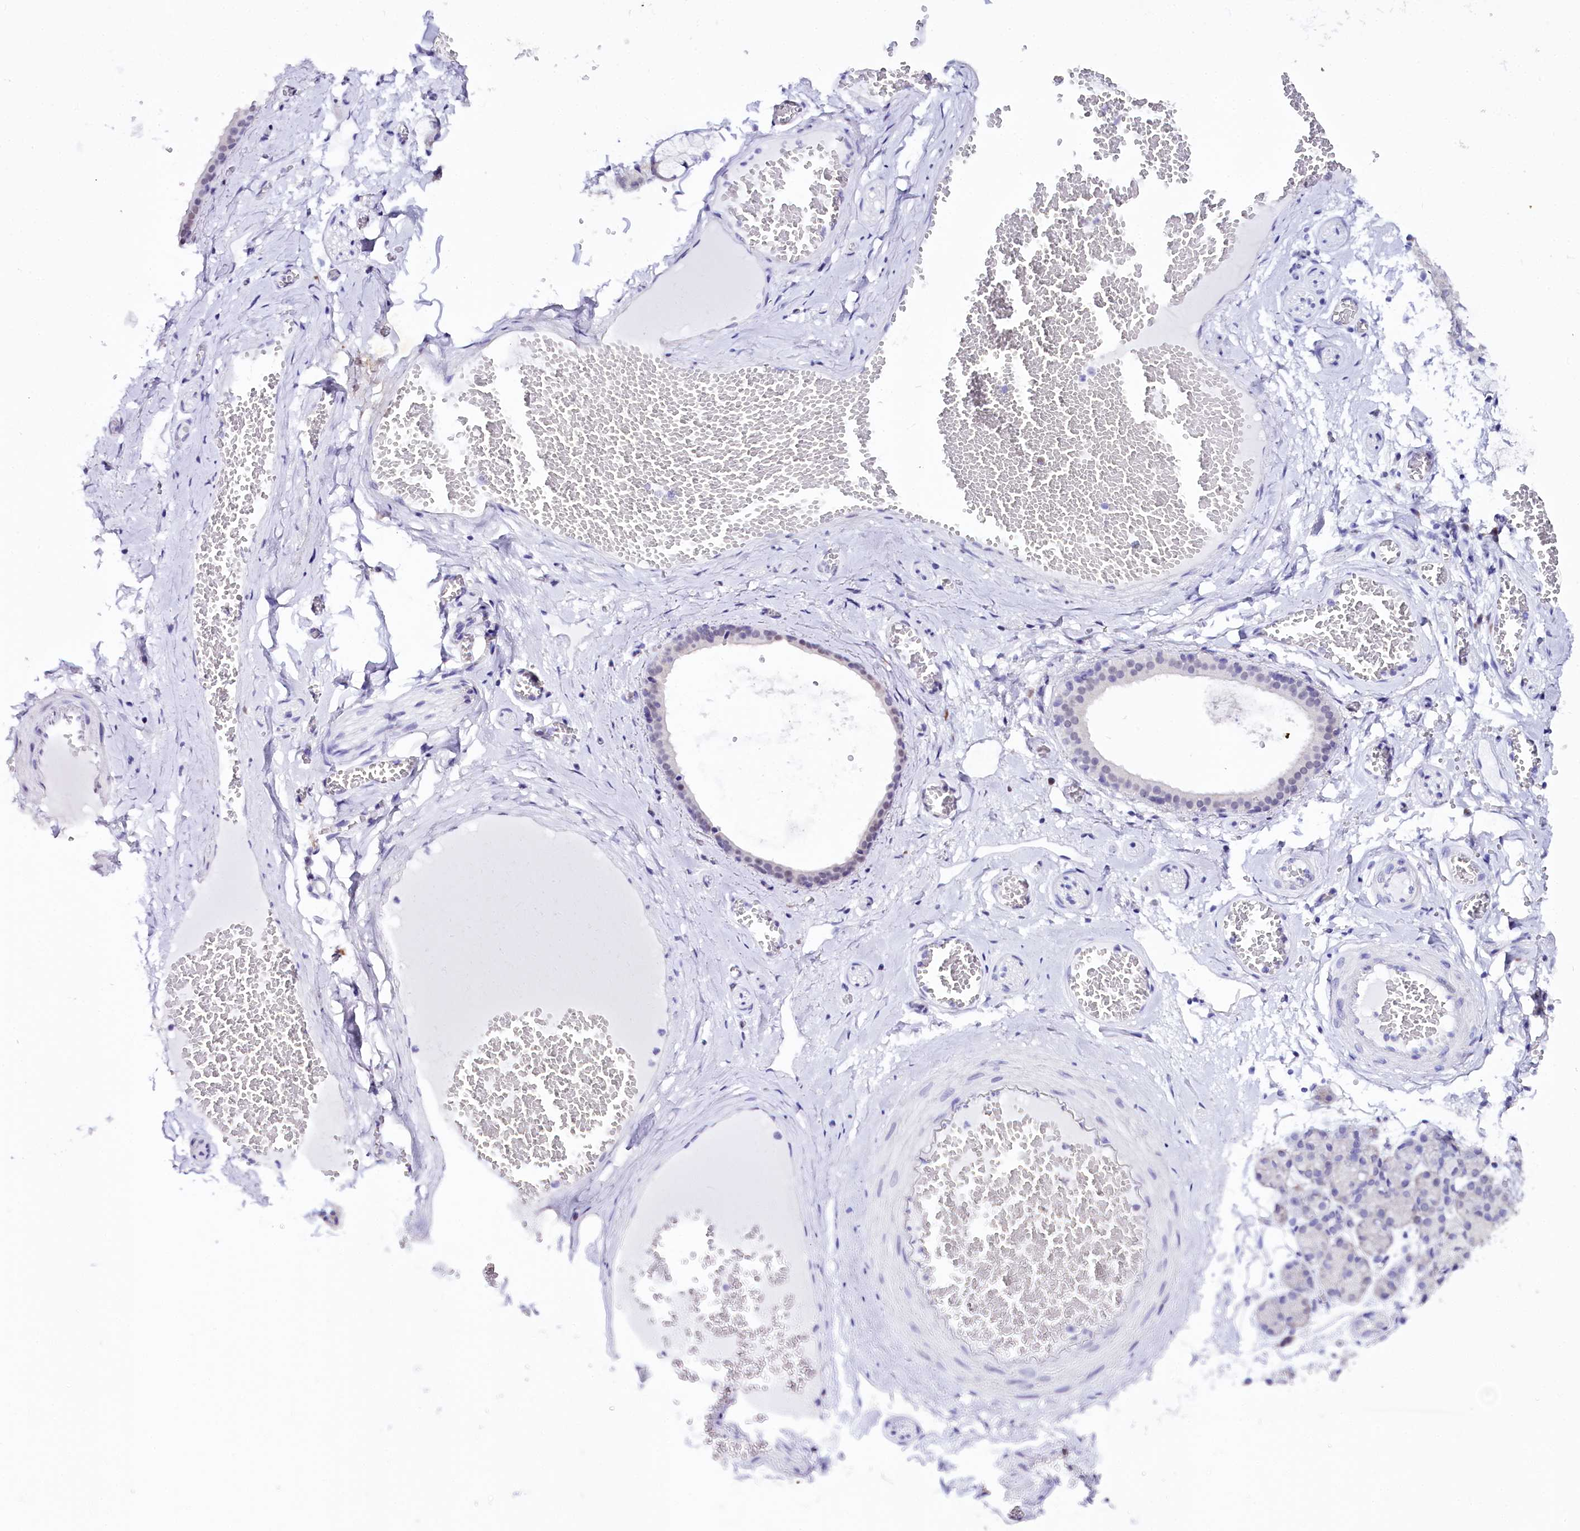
{"staining": {"intensity": "weak", "quantity": "<25%", "location": "nuclear"}, "tissue": "salivary gland", "cell_type": "Glandular cells", "image_type": "normal", "snomed": [{"axis": "morphology", "description": "Normal tissue, NOS"}, {"axis": "topography", "description": "Salivary gland"}], "caption": "Immunohistochemistry (IHC) micrograph of normal human salivary gland stained for a protein (brown), which reveals no expression in glandular cells. (Stains: DAB (3,3'-diaminobenzidine) immunohistochemistry with hematoxylin counter stain, Microscopy: brightfield microscopy at high magnification).", "gene": "SPATS2", "patient": {"sex": "male", "age": 63}}